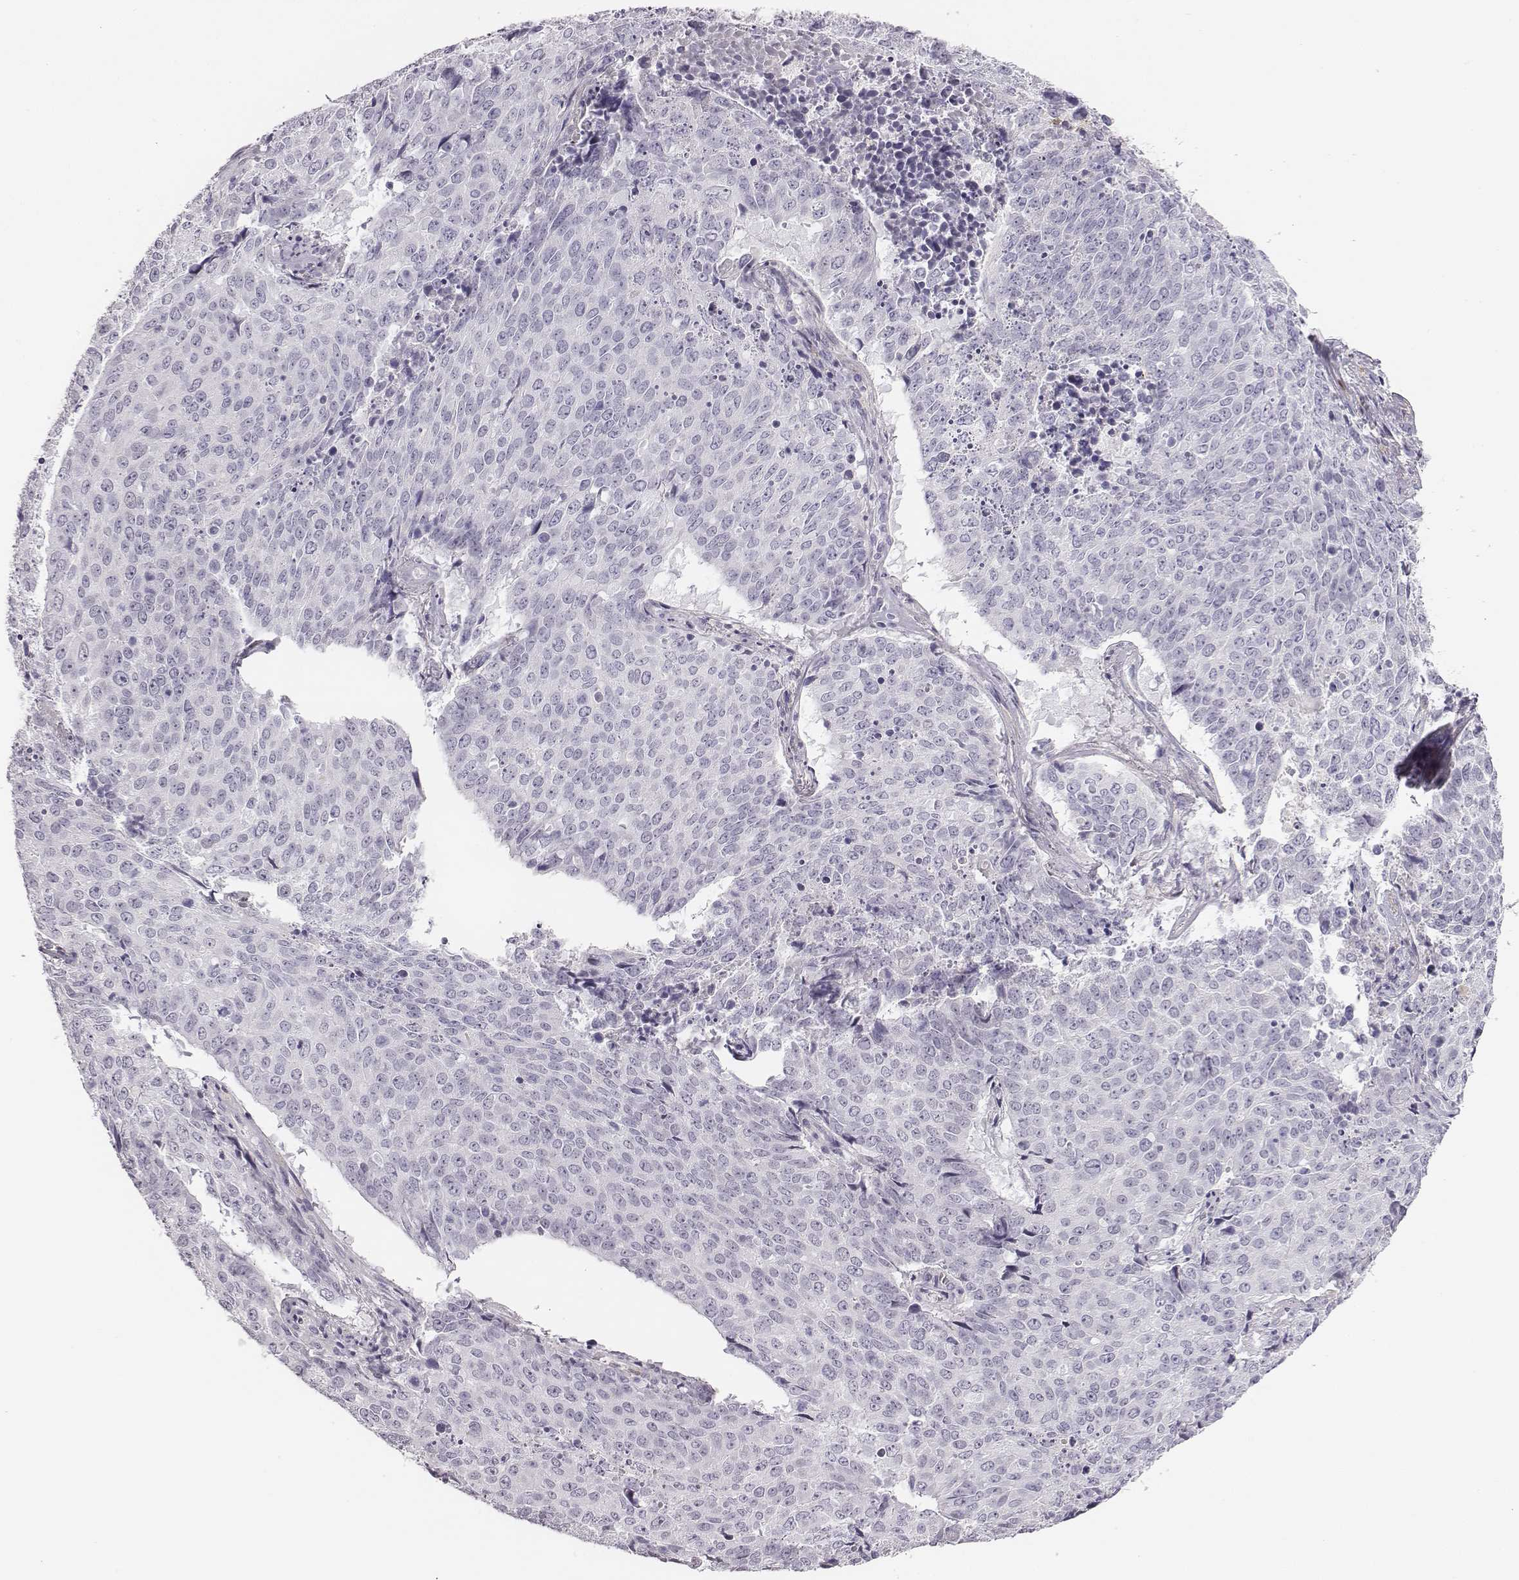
{"staining": {"intensity": "negative", "quantity": "none", "location": "none"}, "tissue": "lung cancer", "cell_type": "Tumor cells", "image_type": "cancer", "snomed": [{"axis": "morphology", "description": "Normal tissue, NOS"}, {"axis": "morphology", "description": "Squamous cell carcinoma, NOS"}, {"axis": "topography", "description": "Bronchus"}, {"axis": "topography", "description": "Lung"}], "caption": "Tumor cells show no significant expression in squamous cell carcinoma (lung).", "gene": "ADAM7", "patient": {"sex": "male", "age": 64}}